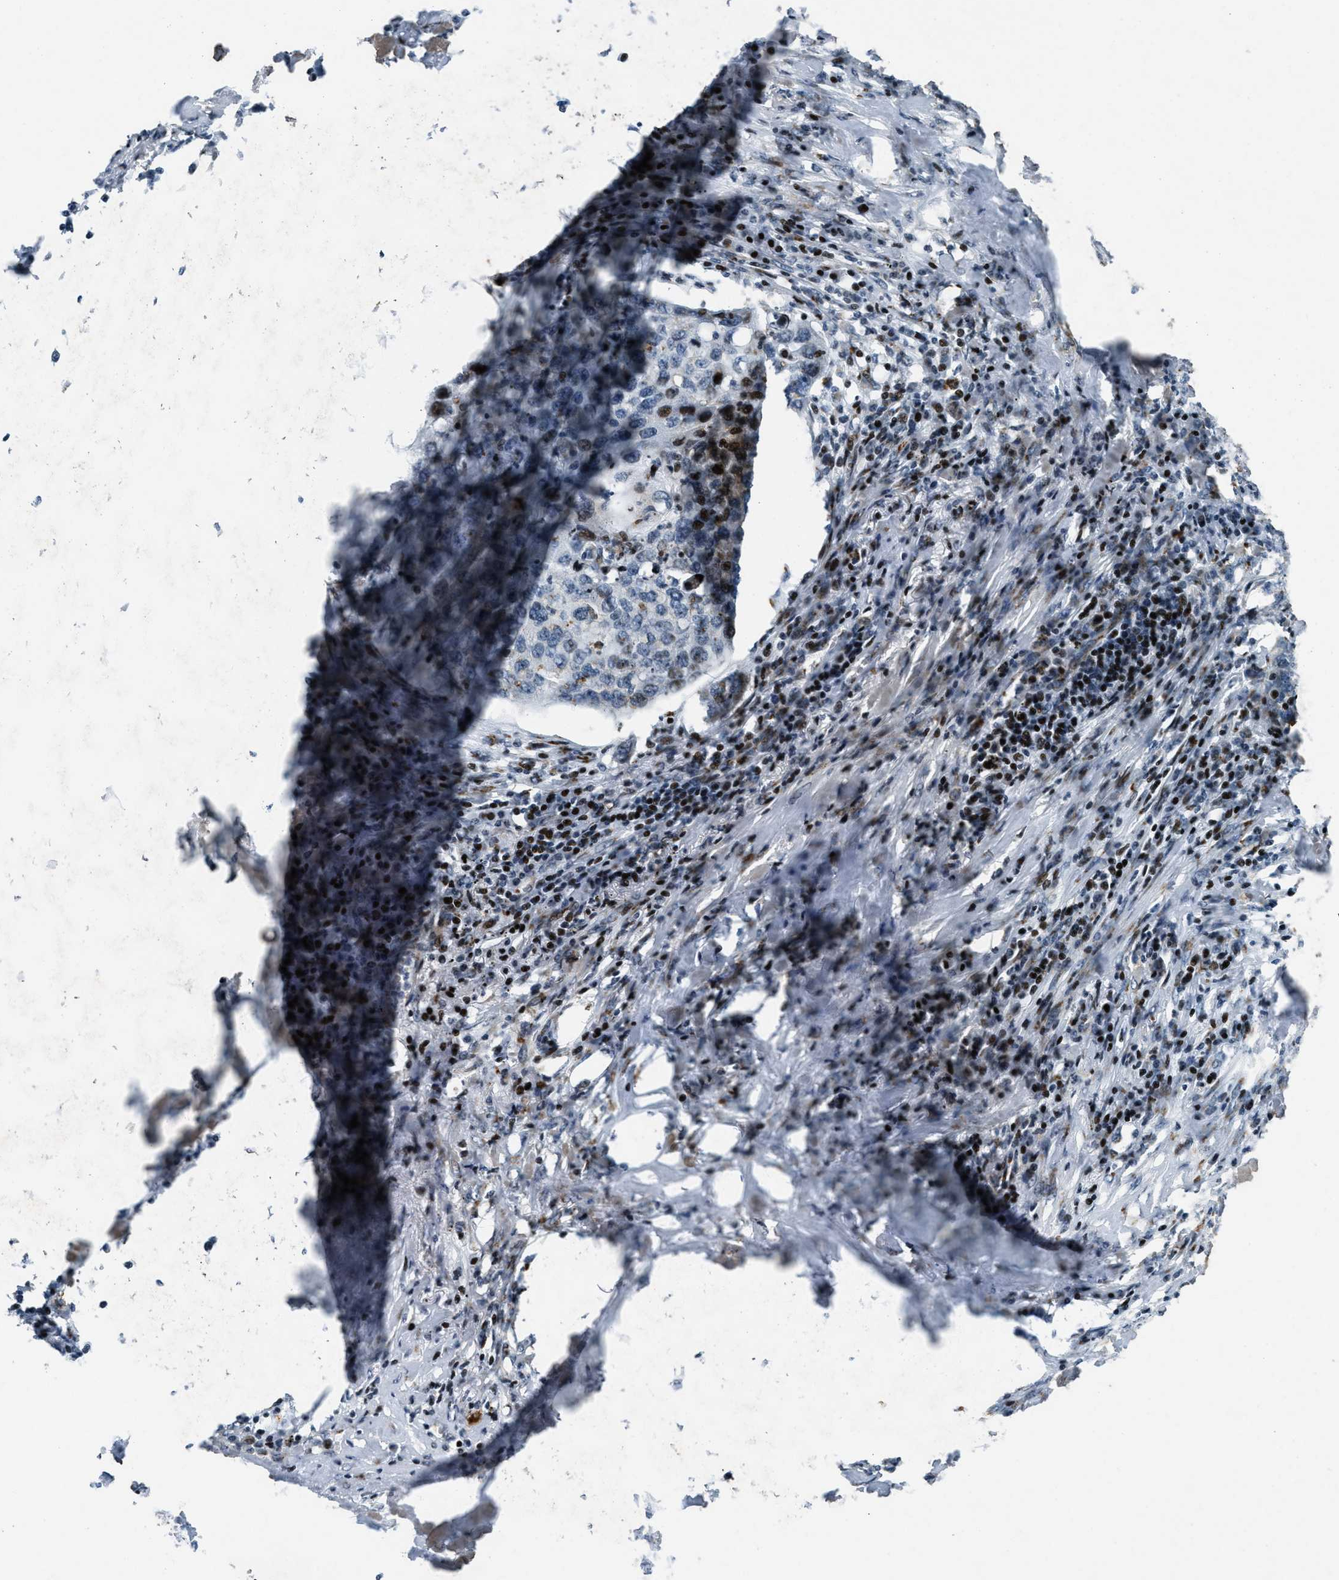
{"staining": {"intensity": "negative", "quantity": "none", "location": "none"}, "tissue": "lung cancer", "cell_type": "Tumor cells", "image_type": "cancer", "snomed": [{"axis": "morphology", "description": "Squamous cell carcinoma, NOS"}, {"axis": "topography", "description": "Lung"}], "caption": "Tumor cells are negative for brown protein staining in lung cancer. (Immunohistochemistry (ihc), brightfield microscopy, high magnification).", "gene": "GPC6", "patient": {"sex": "female", "age": 63}}